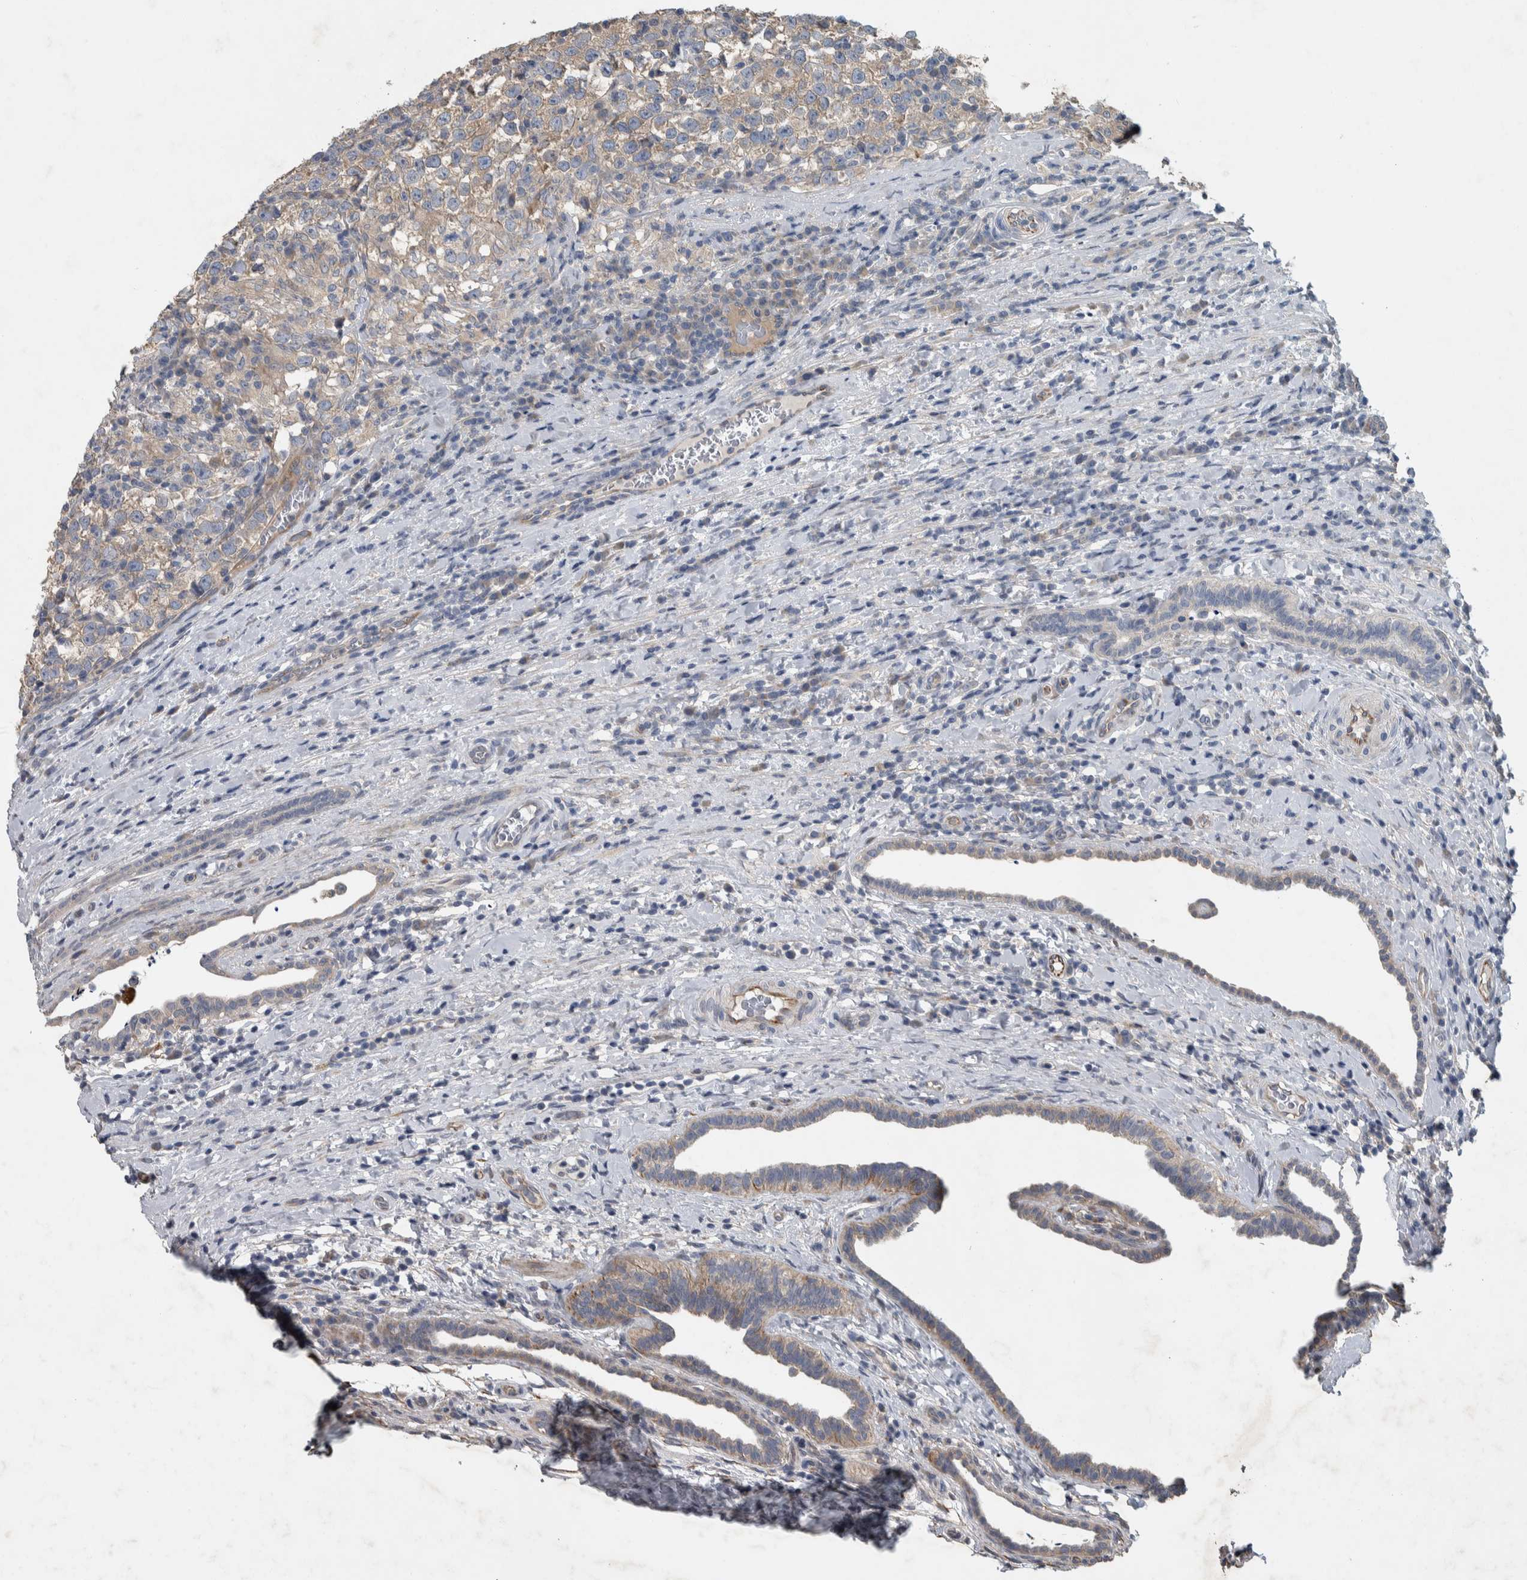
{"staining": {"intensity": "weak", "quantity": ">75%", "location": "cytoplasmic/membranous"}, "tissue": "testis cancer", "cell_type": "Tumor cells", "image_type": "cancer", "snomed": [{"axis": "morphology", "description": "Normal tissue, NOS"}, {"axis": "morphology", "description": "Seminoma, NOS"}, {"axis": "topography", "description": "Testis"}], "caption": "Human testis cancer (seminoma) stained with a protein marker exhibits weak staining in tumor cells.", "gene": "NT5C2", "patient": {"sex": "male", "age": 43}}